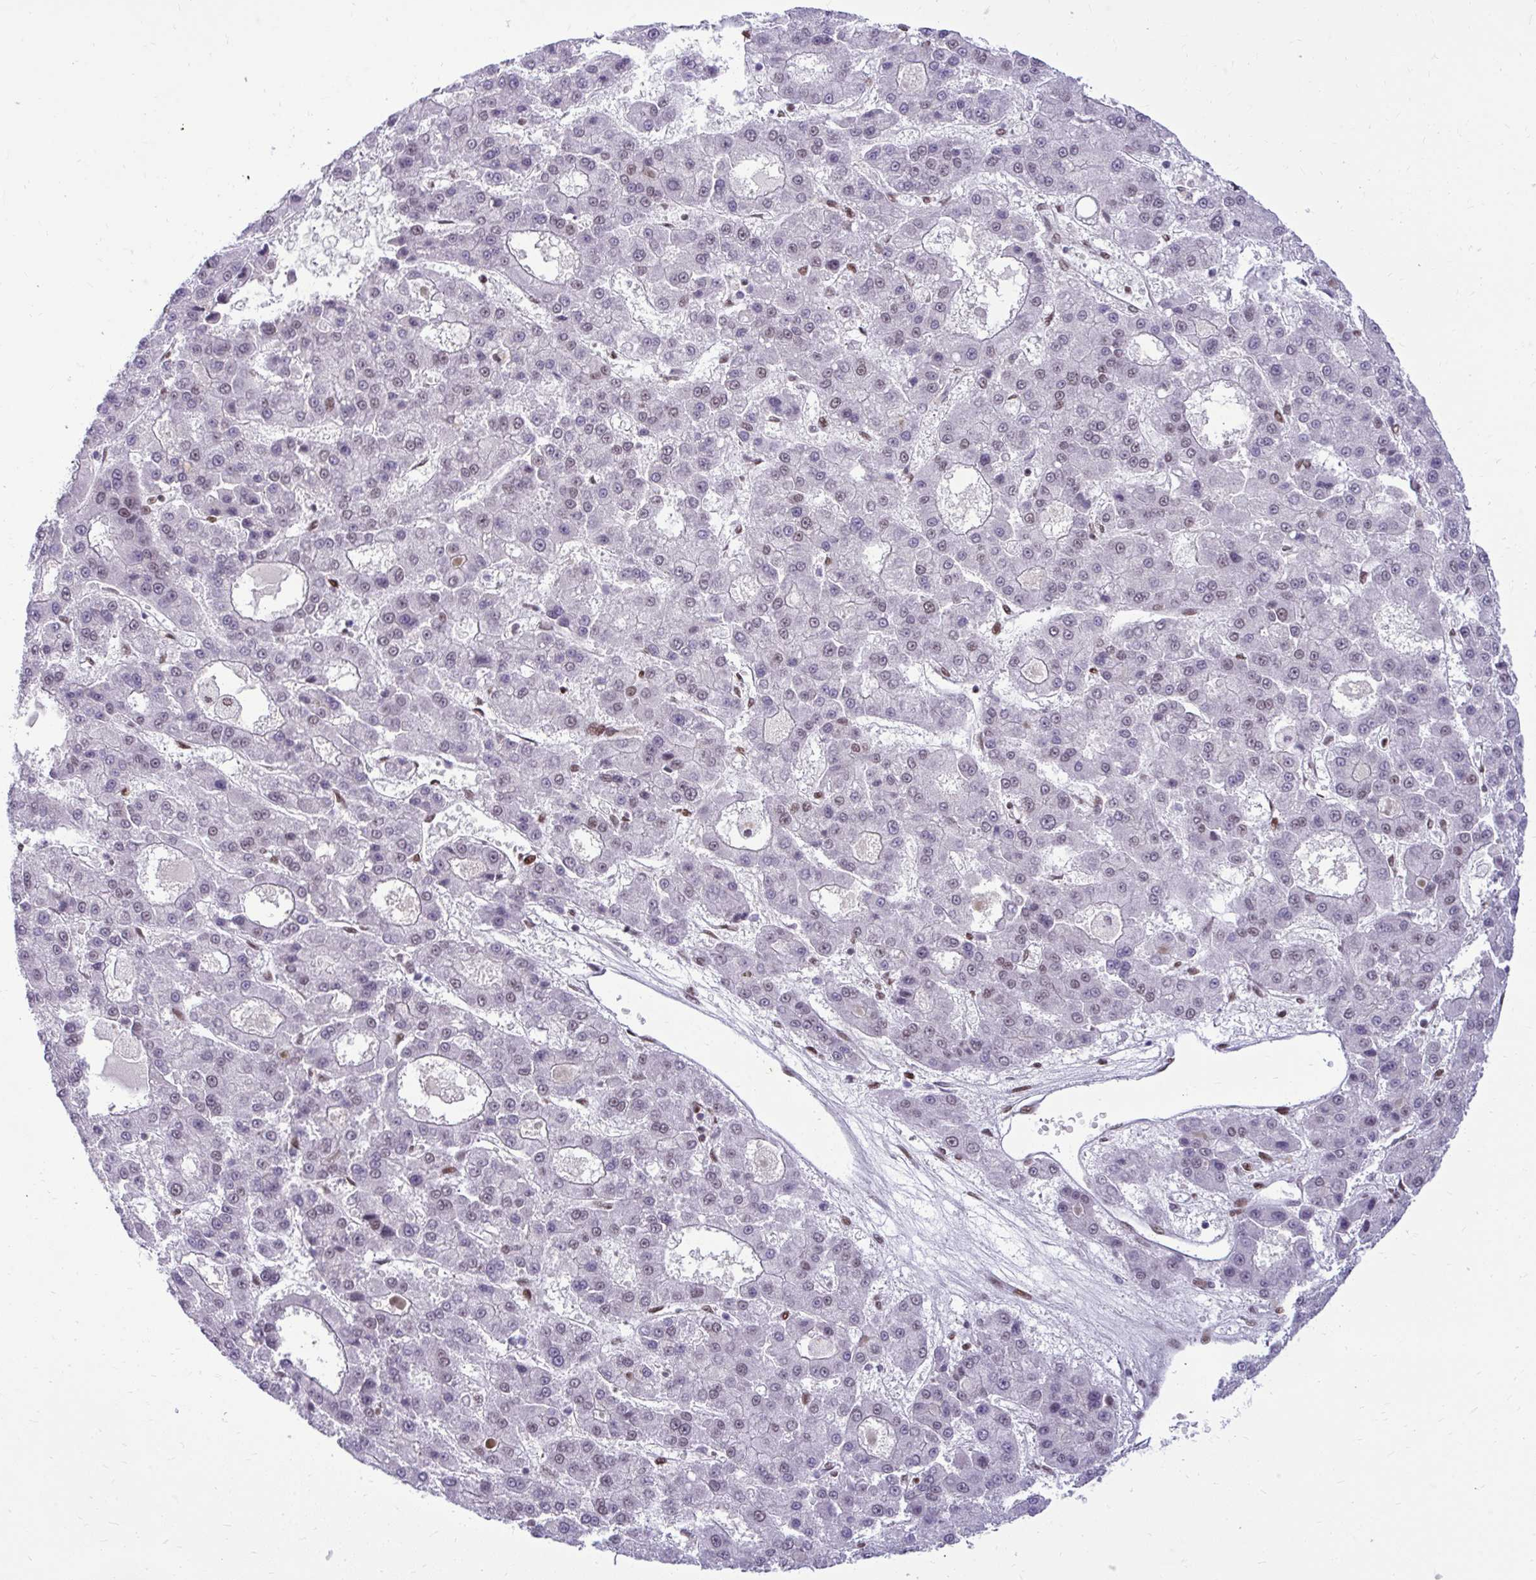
{"staining": {"intensity": "negative", "quantity": "none", "location": "none"}, "tissue": "liver cancer", "cell_type": "Tumor cells", "image_type": "cancer", "snomed": [{"axis": "morphology", "description": "Carcinoma, Hepatocellular, NOS"}, {"axis": "topography", "description": "Liver"}], "caption": "This is a photomicrograph of immunohistochemistry (IHC) staining of liver cancer, which shows no expression in tumor cells.", "gene": "CDYL", "patient": {"sex": "male", "age": 70}}